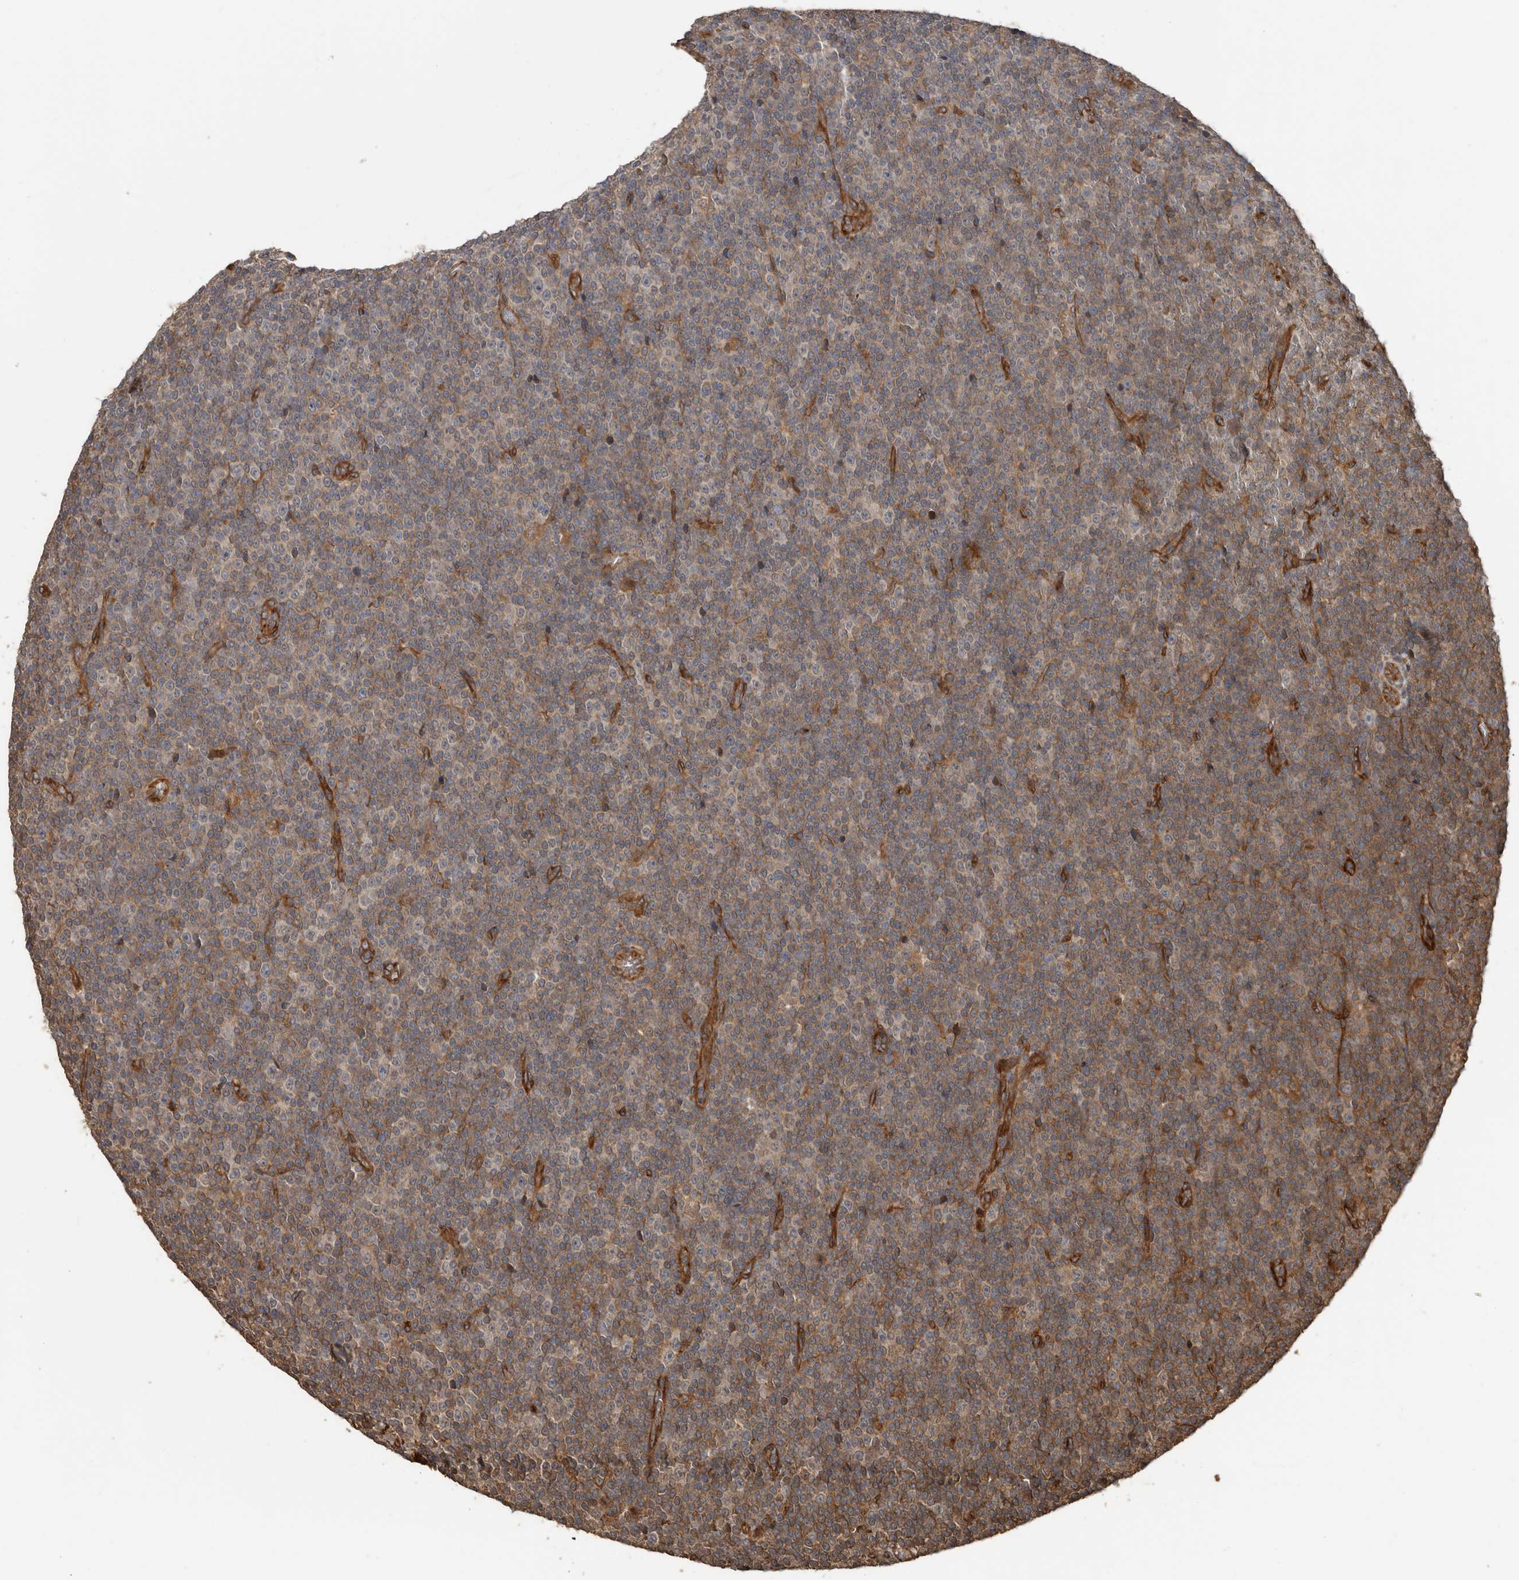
{"staining": {"intensity": "weak", "quantity": ">75%", "location": "cytoplasmic/membranous"}, "tissue": "lymphoma", "cell_type": "Tumor cells", "image_type": "cancer", "snomed": [{"axis": "morphology", "description": "Malignant lymphoma, non-Hodgkin's type, Low grade"}, {"axis": "topography", "description": "Lymph node"}], "caption": "The immunohistochemical stain shows weak cytoplasmic/membranous positivity in tumor cells of low-grade malignant lymphoma, non-Hodgkin's type tissue.", "gene": "EXOC3L1", "patient": {"sex": "female", "age": 67}}